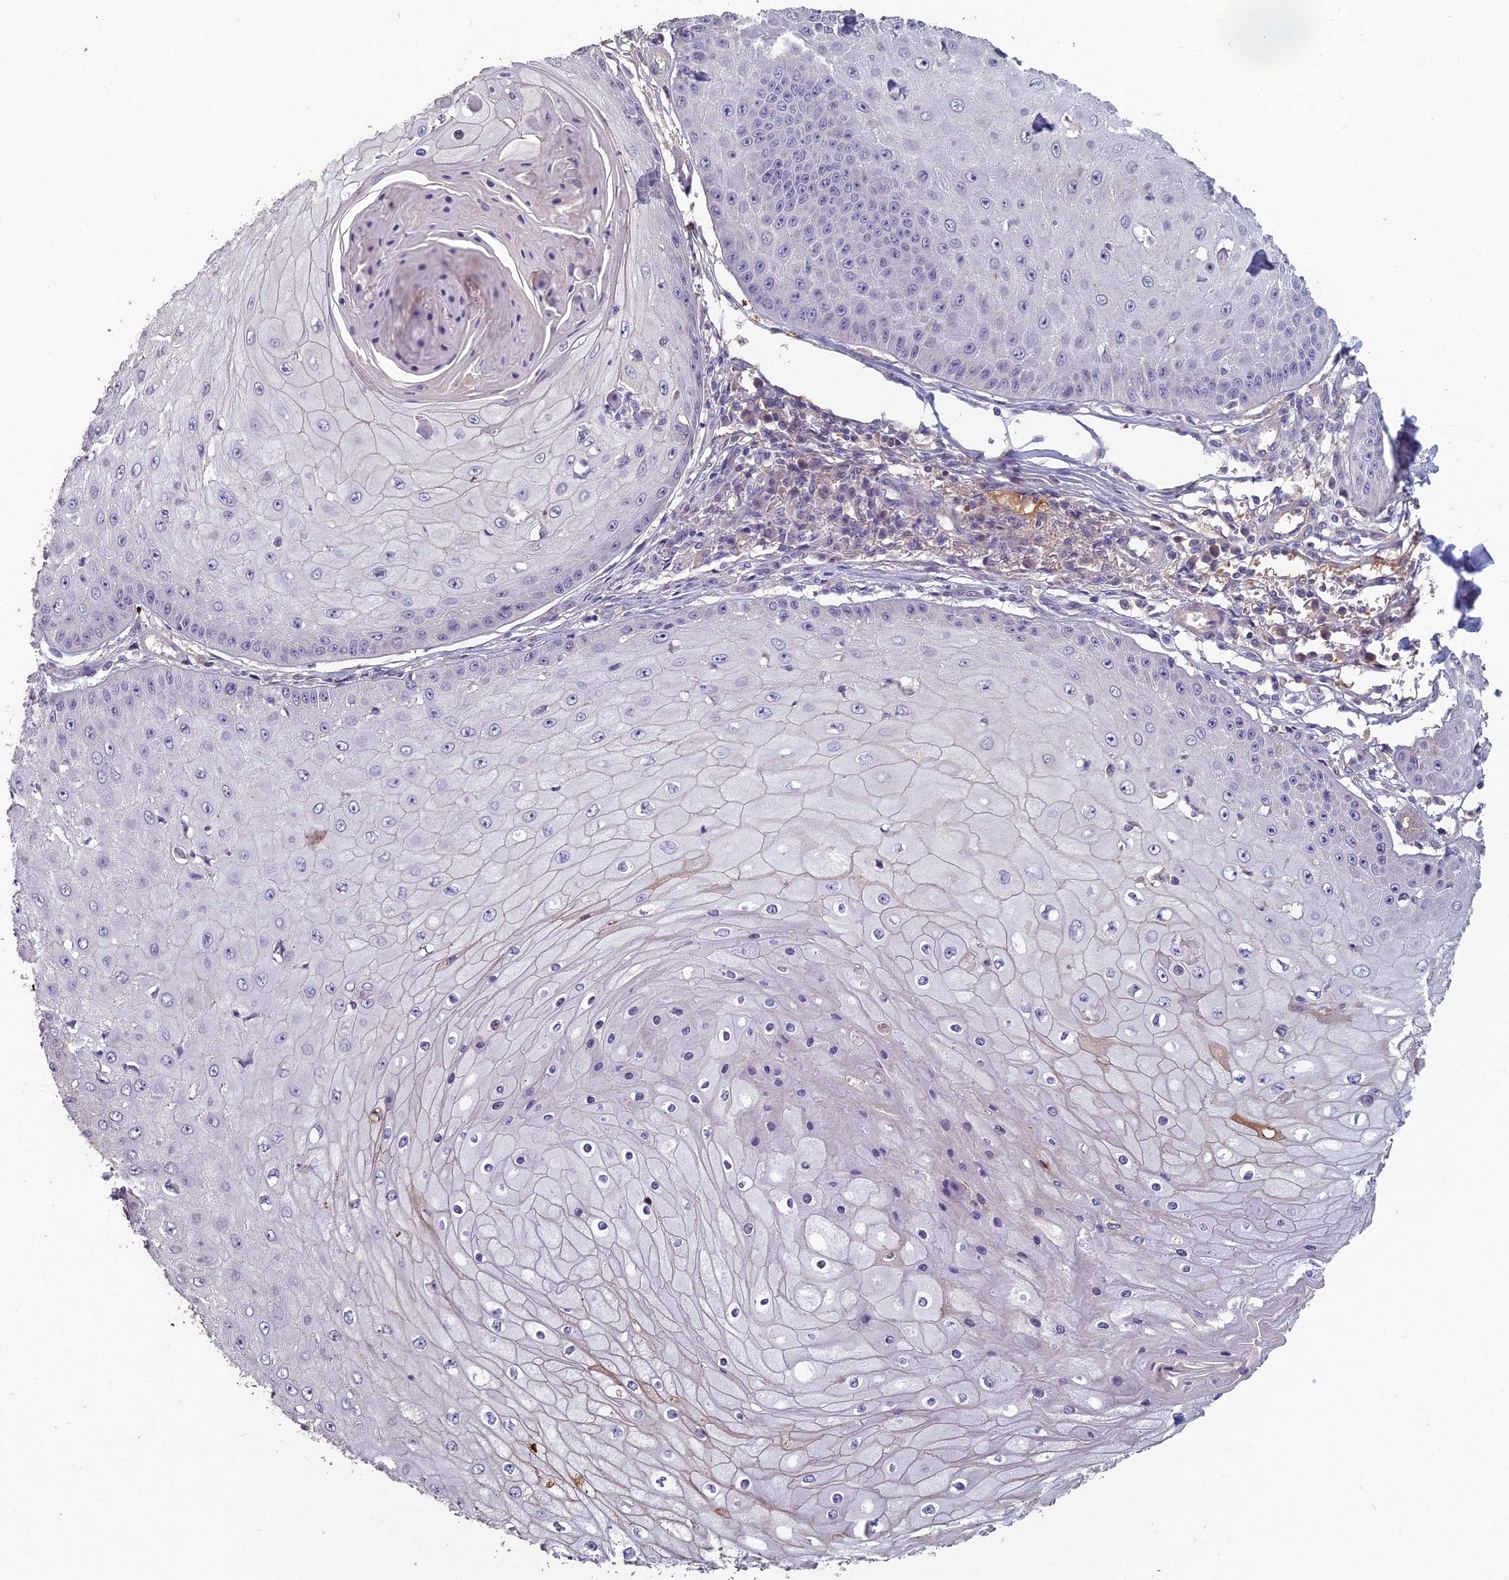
{"staining": {"intensity": "negative", "quantity": "none", "location": "none"}, "tissue": "skin cancer", "cell_type": "Tumor cells", "image_type": "cancer", "snomed": [{"axis": "morphology", "description": "Squamous cell carcinoma, NOS"}, {"axis": "topography", "description": "Skin"}], "caption": "Tumor cells are negative for protein expression in human skin cancer.", "gene": "CEACAM16", "patient": {"sex": "male", "age": 70}}